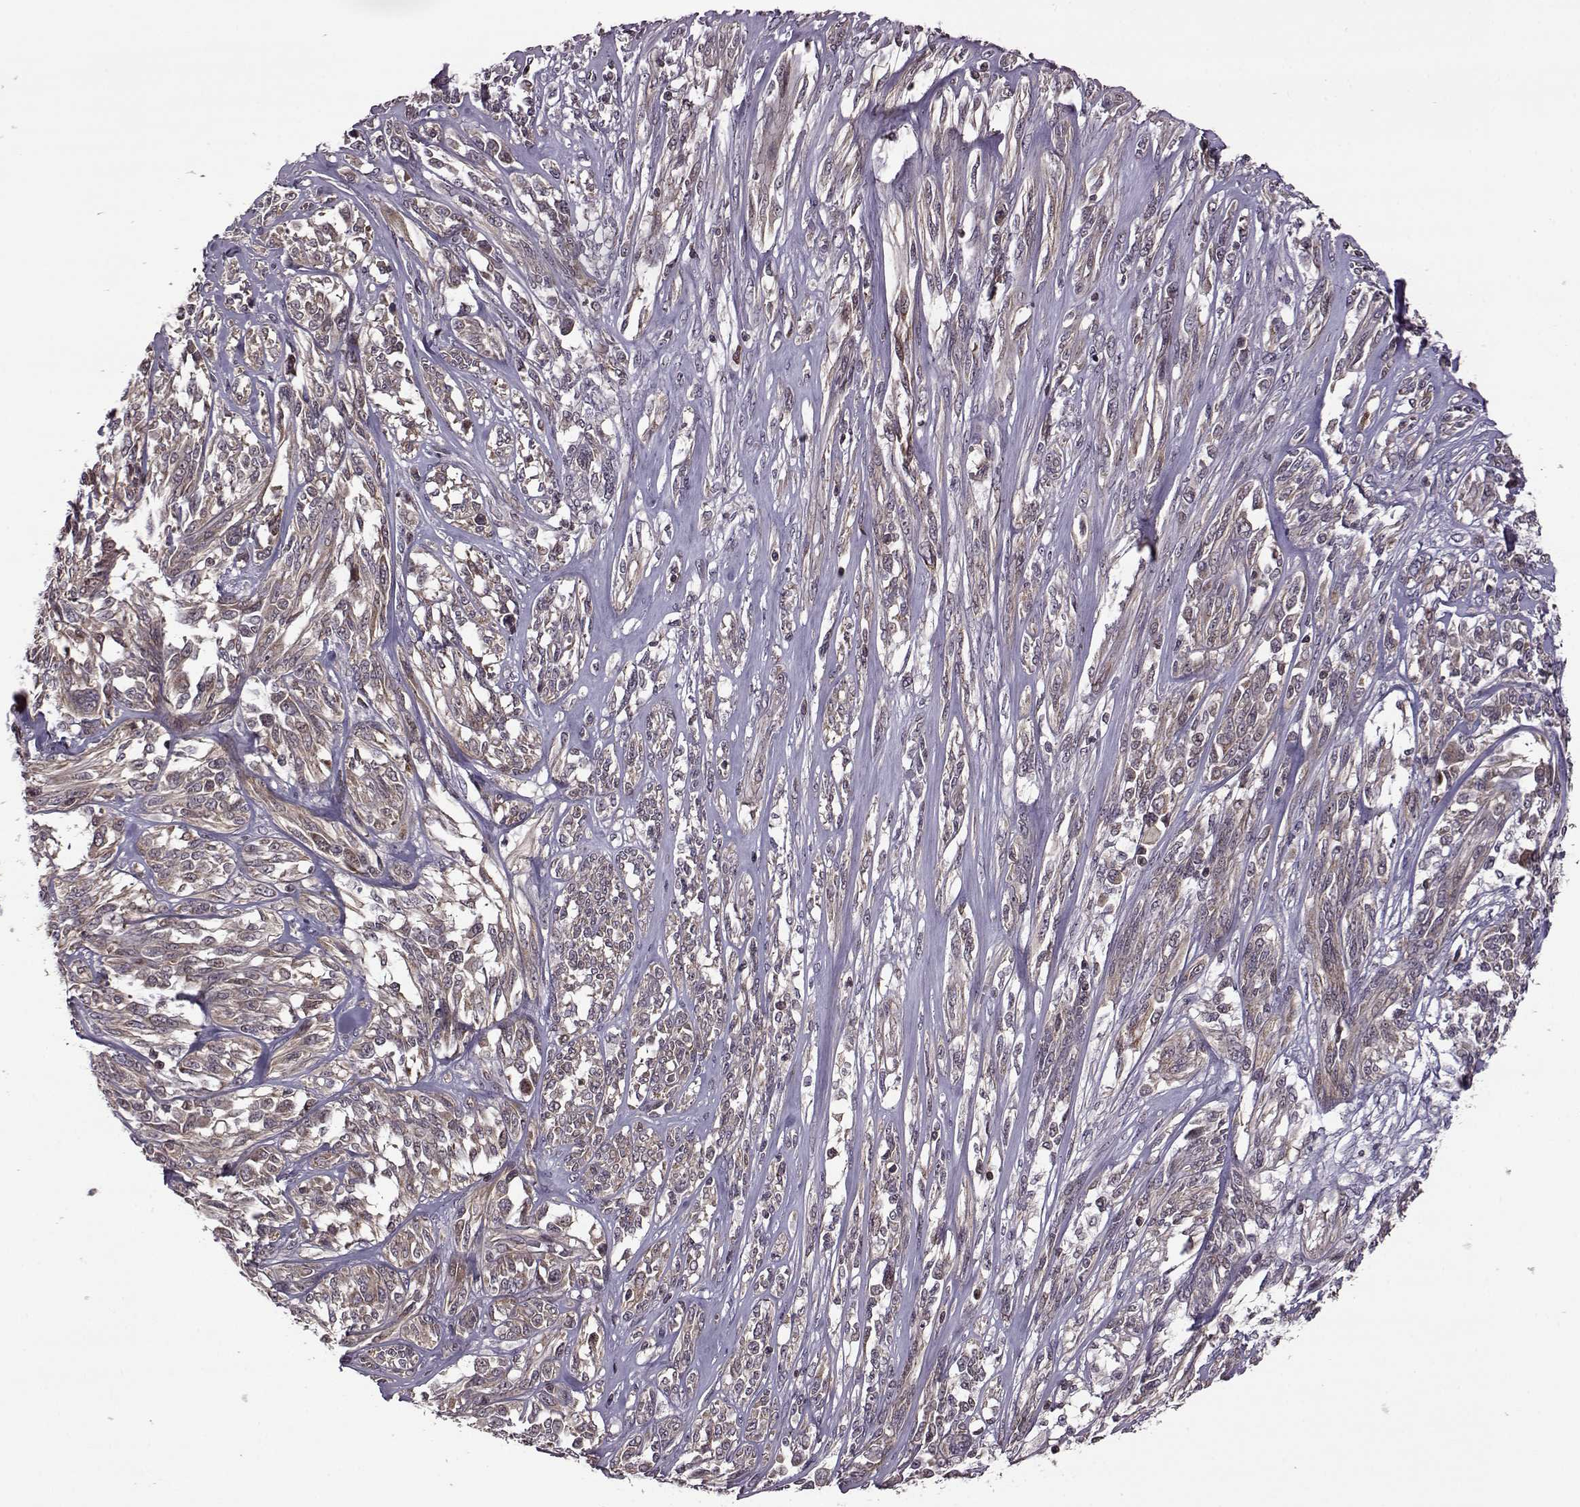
{"staining": {"intensity": "weak", "quantity": ">75%", "location": "cytoplasmic/membranous"}, "tissue": "melanoma", "cell_type": "Tumor cells", "image_type": "cancer", "snomed": [{"axis": "morphology", "description": "Malignant melanoma, NOS"}, {"axis": "topography", "description": "Skin"}], "caption": "The image displays a brown stain indicating the presence of a protein in the cytoplasmic/membranous of tumor cells in malignant melanoma.", "gene": "TRMU", "patient": {"sex": "female", "age": 91}}